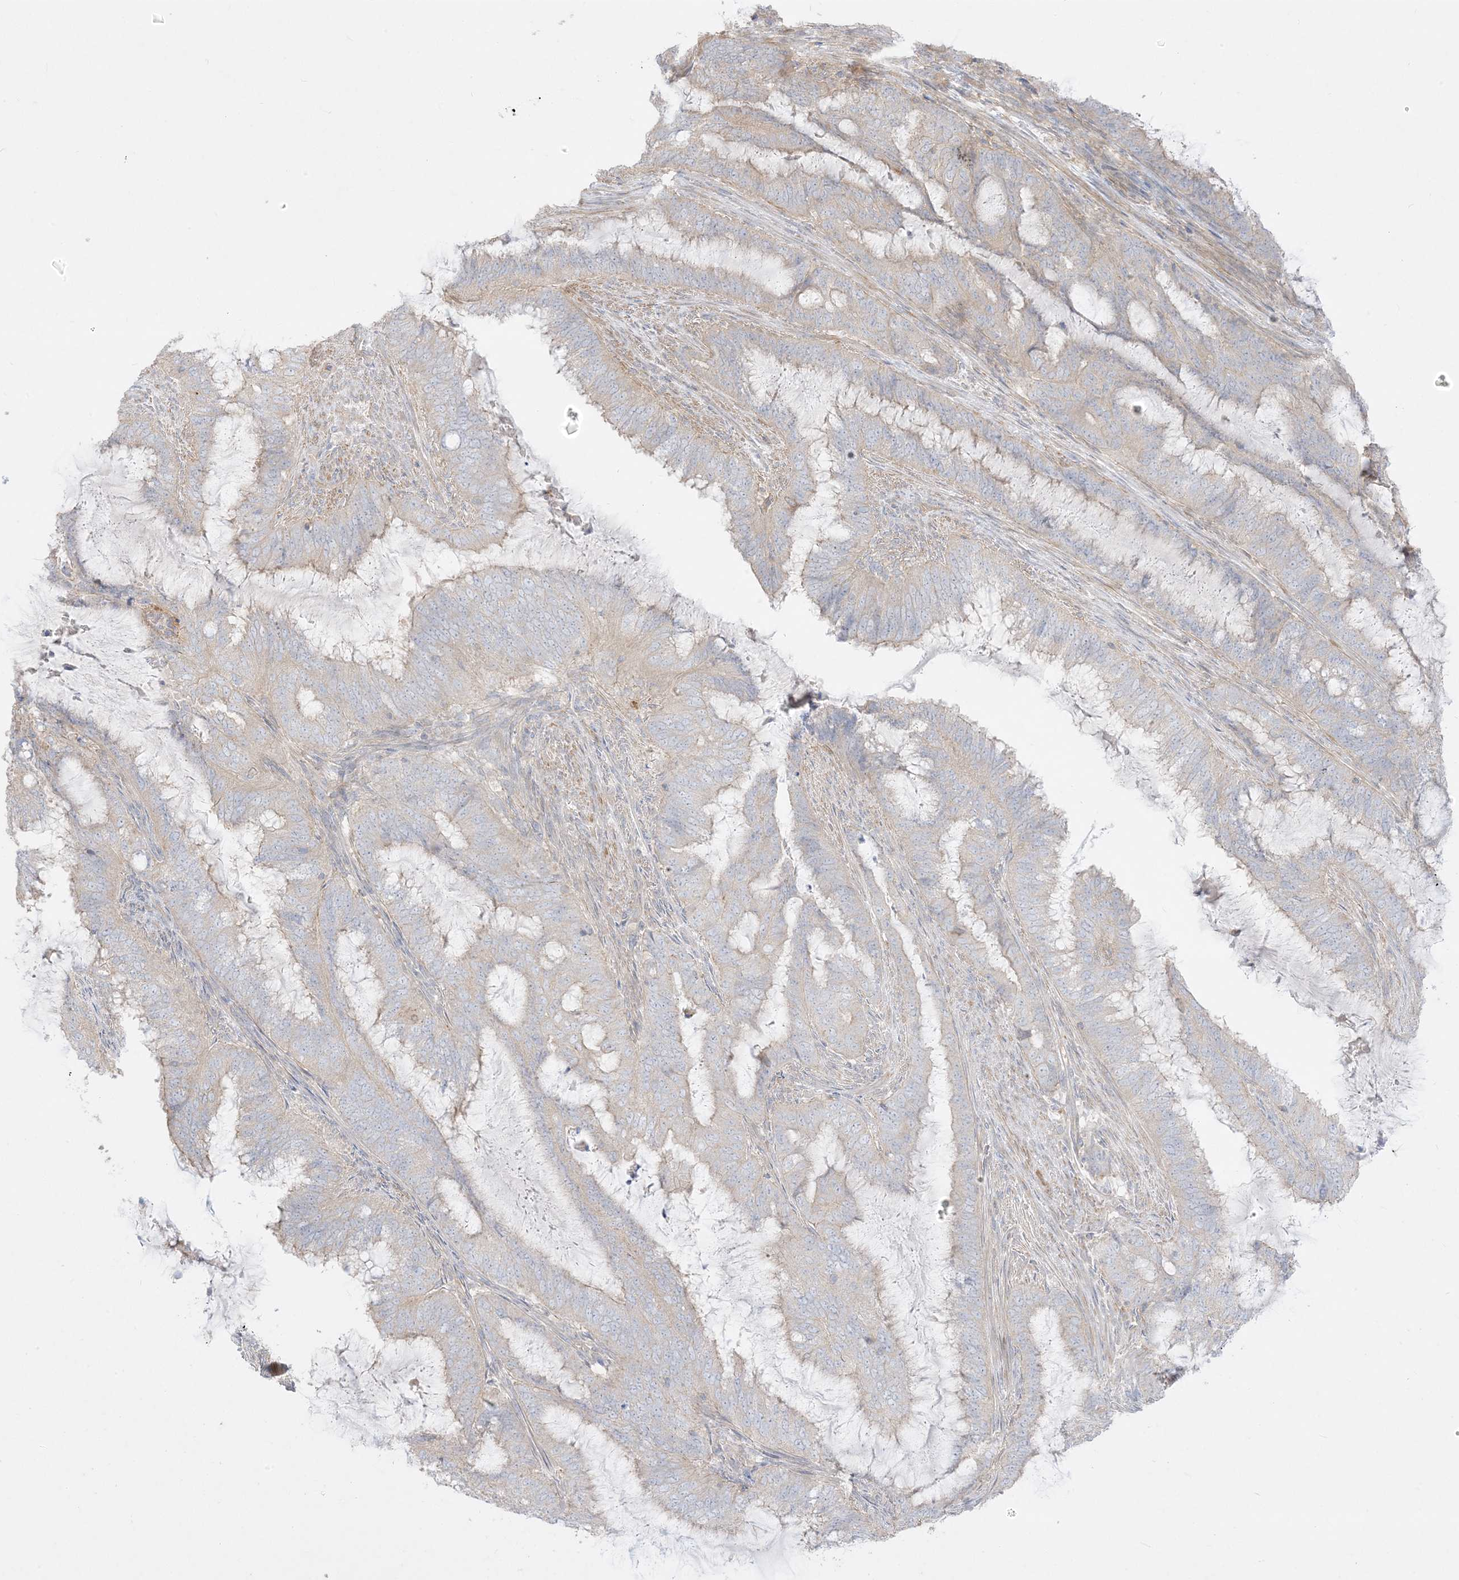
{"staining": {"intensity": "weak", "quantity": "<25%", "location": "cytoplasmic/membranous"}, "tissue": "endometrial cancer", "cell_type": "Tumor cells", "image_type": "cancer", "snomed": [{"axis": "morphology", "description": "Adenocarcinoma, NOS"}, {"axis": "topography", "description": "Endometrium"}], "caption": "Image shows no significant protein positivity in tumor cells of endometrial cancer (adenocarcinoma).", "gene": "ARHGEF9", "patient": {"sex": "female", "age": 51}}